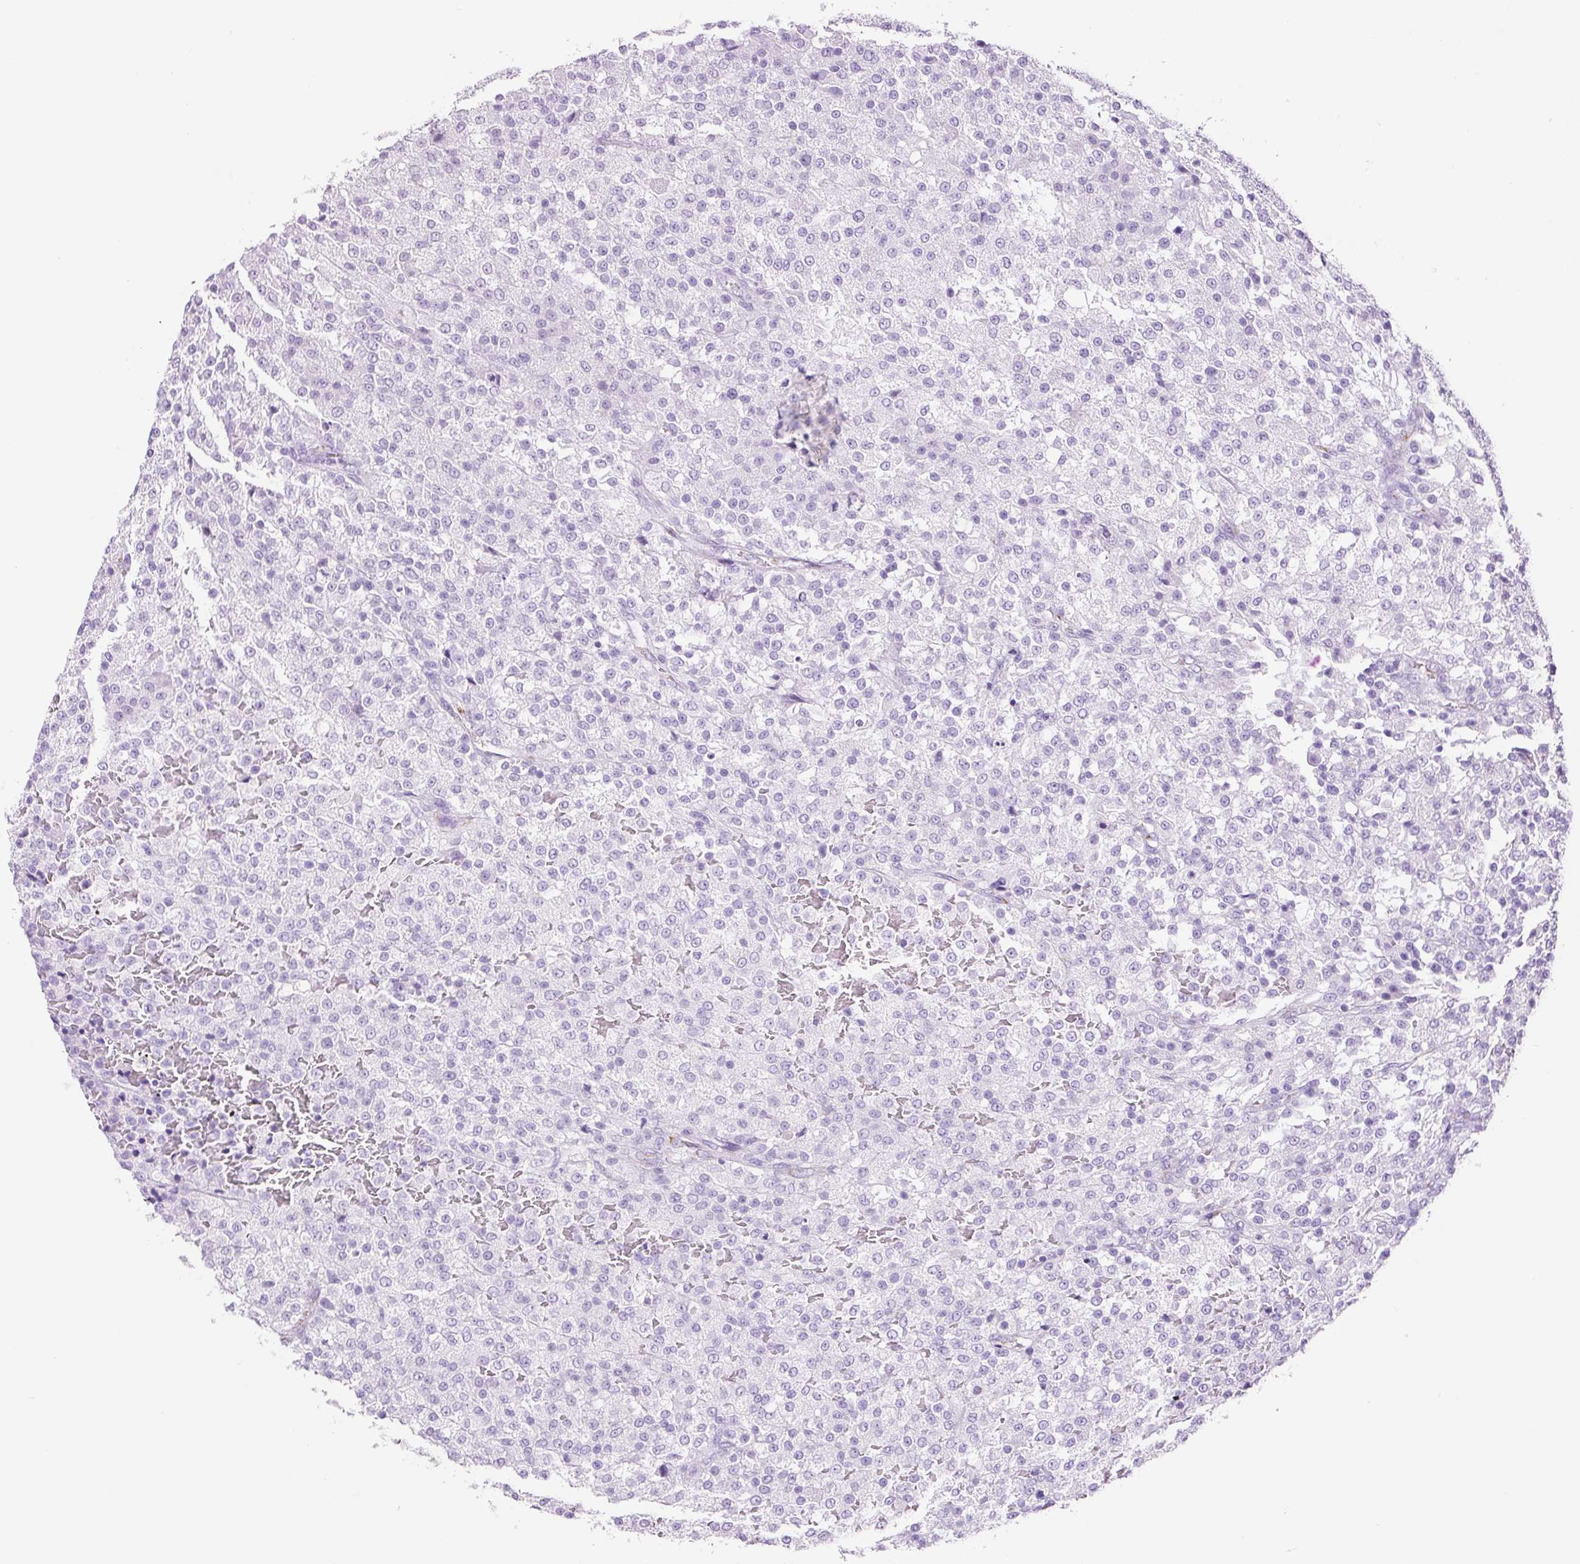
{"staining": {"intensity": "negative", "quantity": "none", "location": "none"}, "tissue": "testis cancer", "cell_type": "Tumor cells", "image_type": "cancer", "snomed": [{"axis": "morphology", "description": "Seminoma, NOS"}, {"axis": "topography", "description": "Testis"}], "caption": "Testis cancer was stained to show a protein in brown. There is no significant expression in tumor cells.", "gene": "ADSS1", "patient": {"sex": "male", "age": 59}}